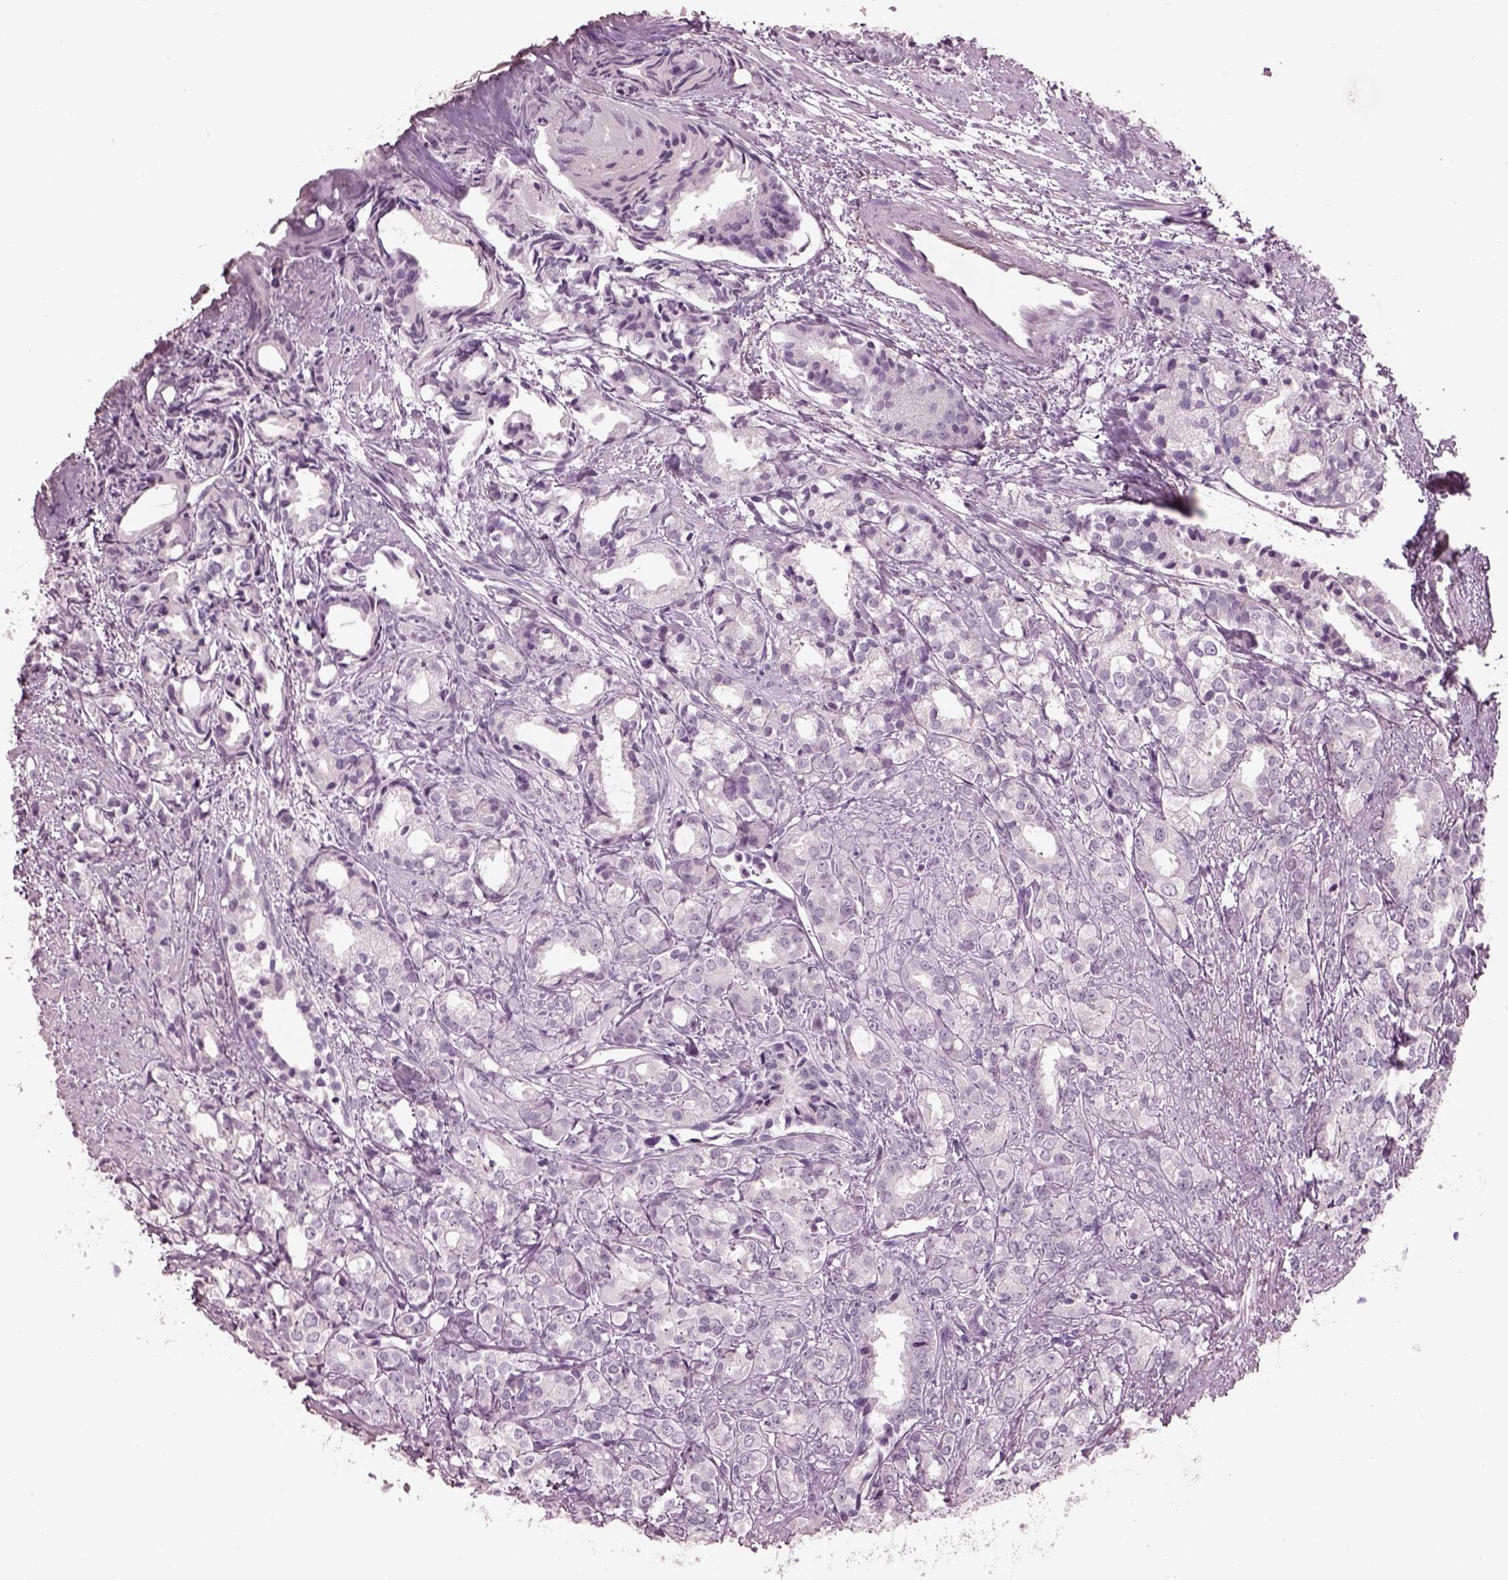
{"staining": {"intensity": "negative", "quantity": "none", "location": "none"}, "tissue": "prostate cancer", "cell_type": "Tumor cells", "image_type": "cancer", "snomed": [{"axis": "morphology", "description": "Adenocarcinoma, High grade"}, {"axis": "topography", "description": "Prostate"}], "caption": "A histopathology image of adenocarcinoma (high-grade) (prostate) stained for a protein reveals no brown staining in tumor cells.", "gene": "CACNG4", "patient": {"sex": "male", "age": 79}}